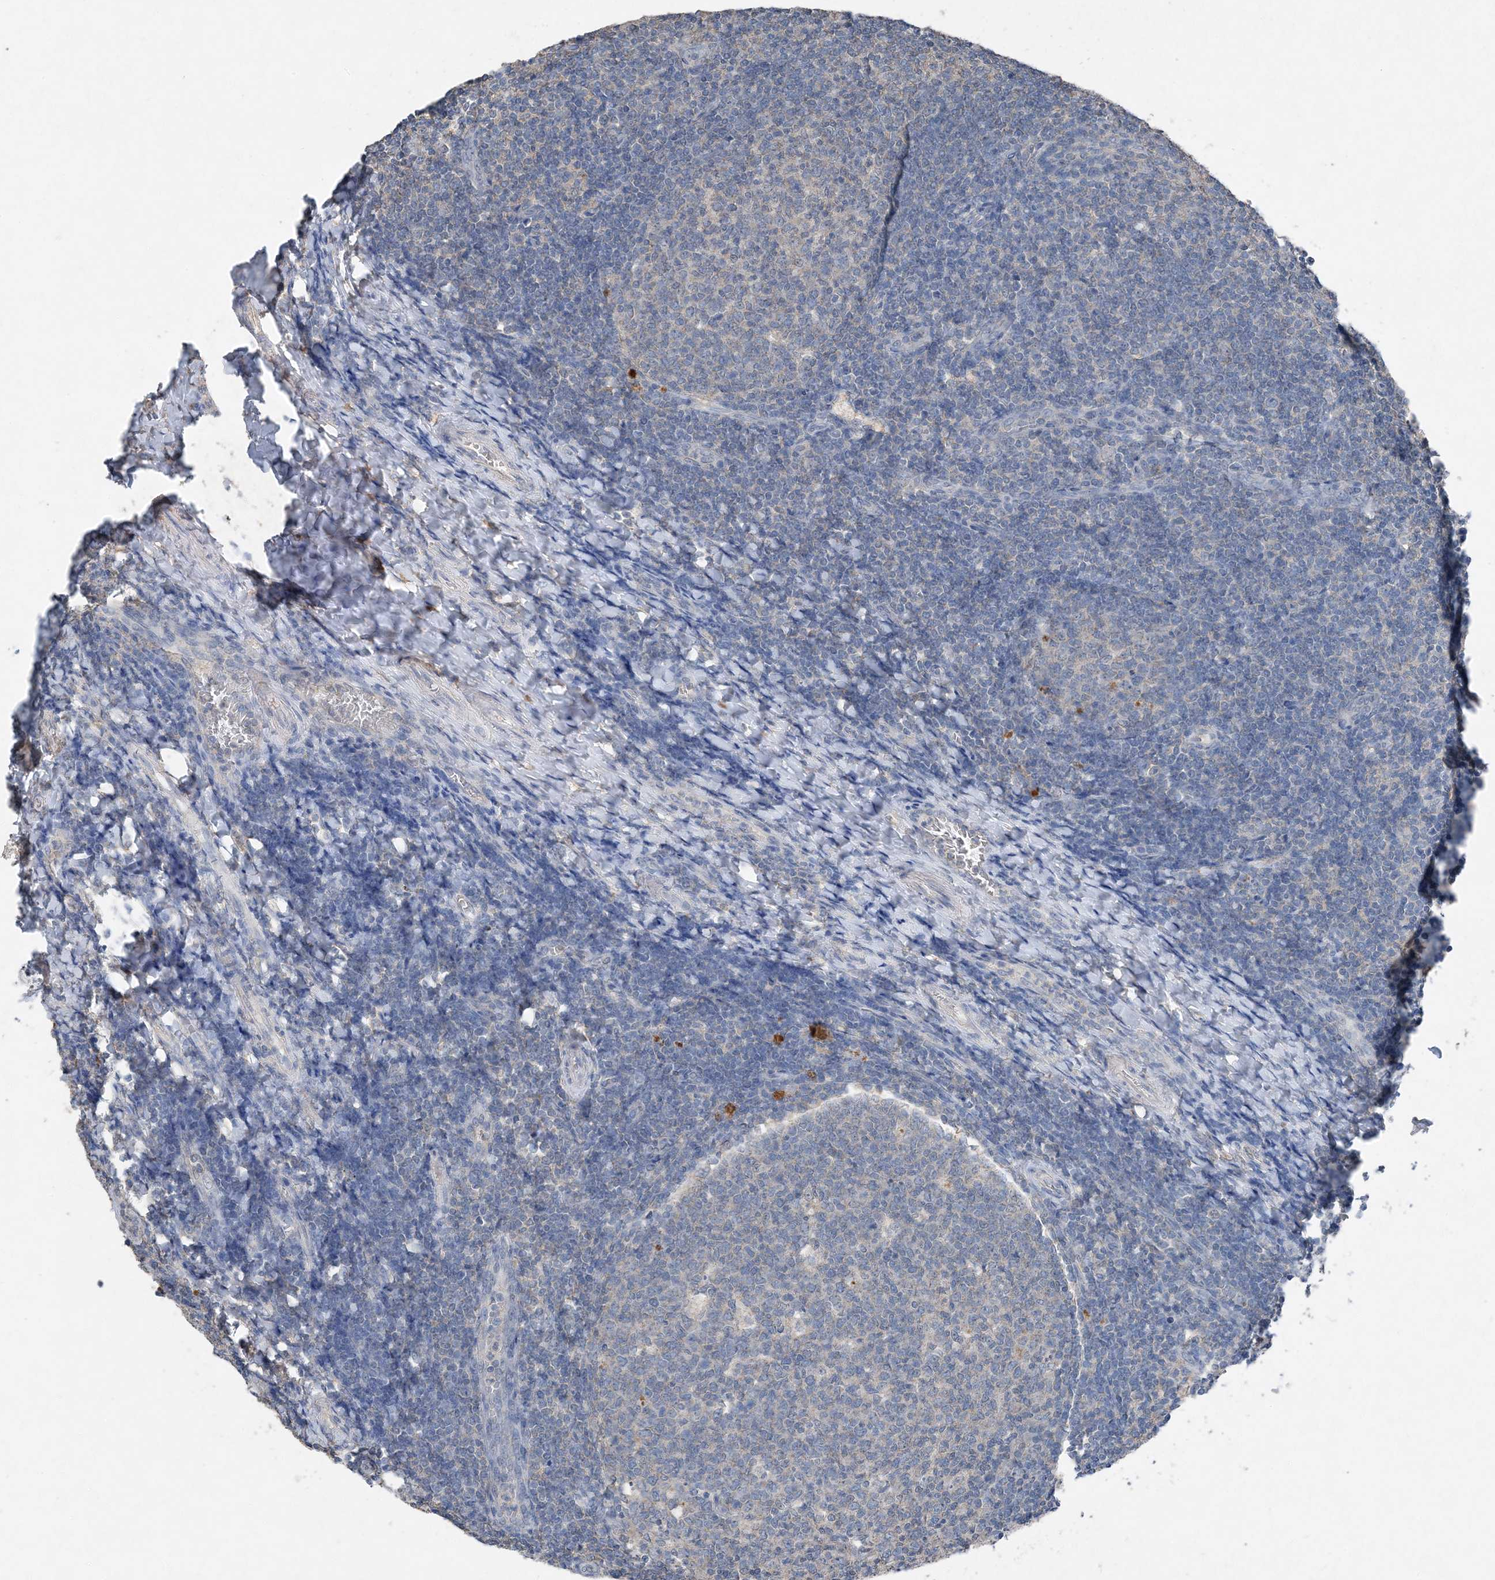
{"staining": {"intensity": "negative", "quantity": "none", "location": "none"}, "tissue": "tonsil", "cell_type": "Germinal center cells", "image_type": "normal", "snomed": [{"axis": "morphology", "description": "Normal tissue, NOS"}, {"axis": "topography", "description": "Tonsil"}], "caption": "Human tonsil stained for a protein using immunohistochemistry (IHC) reveals no staining in germinal center cells.", "gene": "FCN3", "patient": {"sex": "female", "age": 19}}